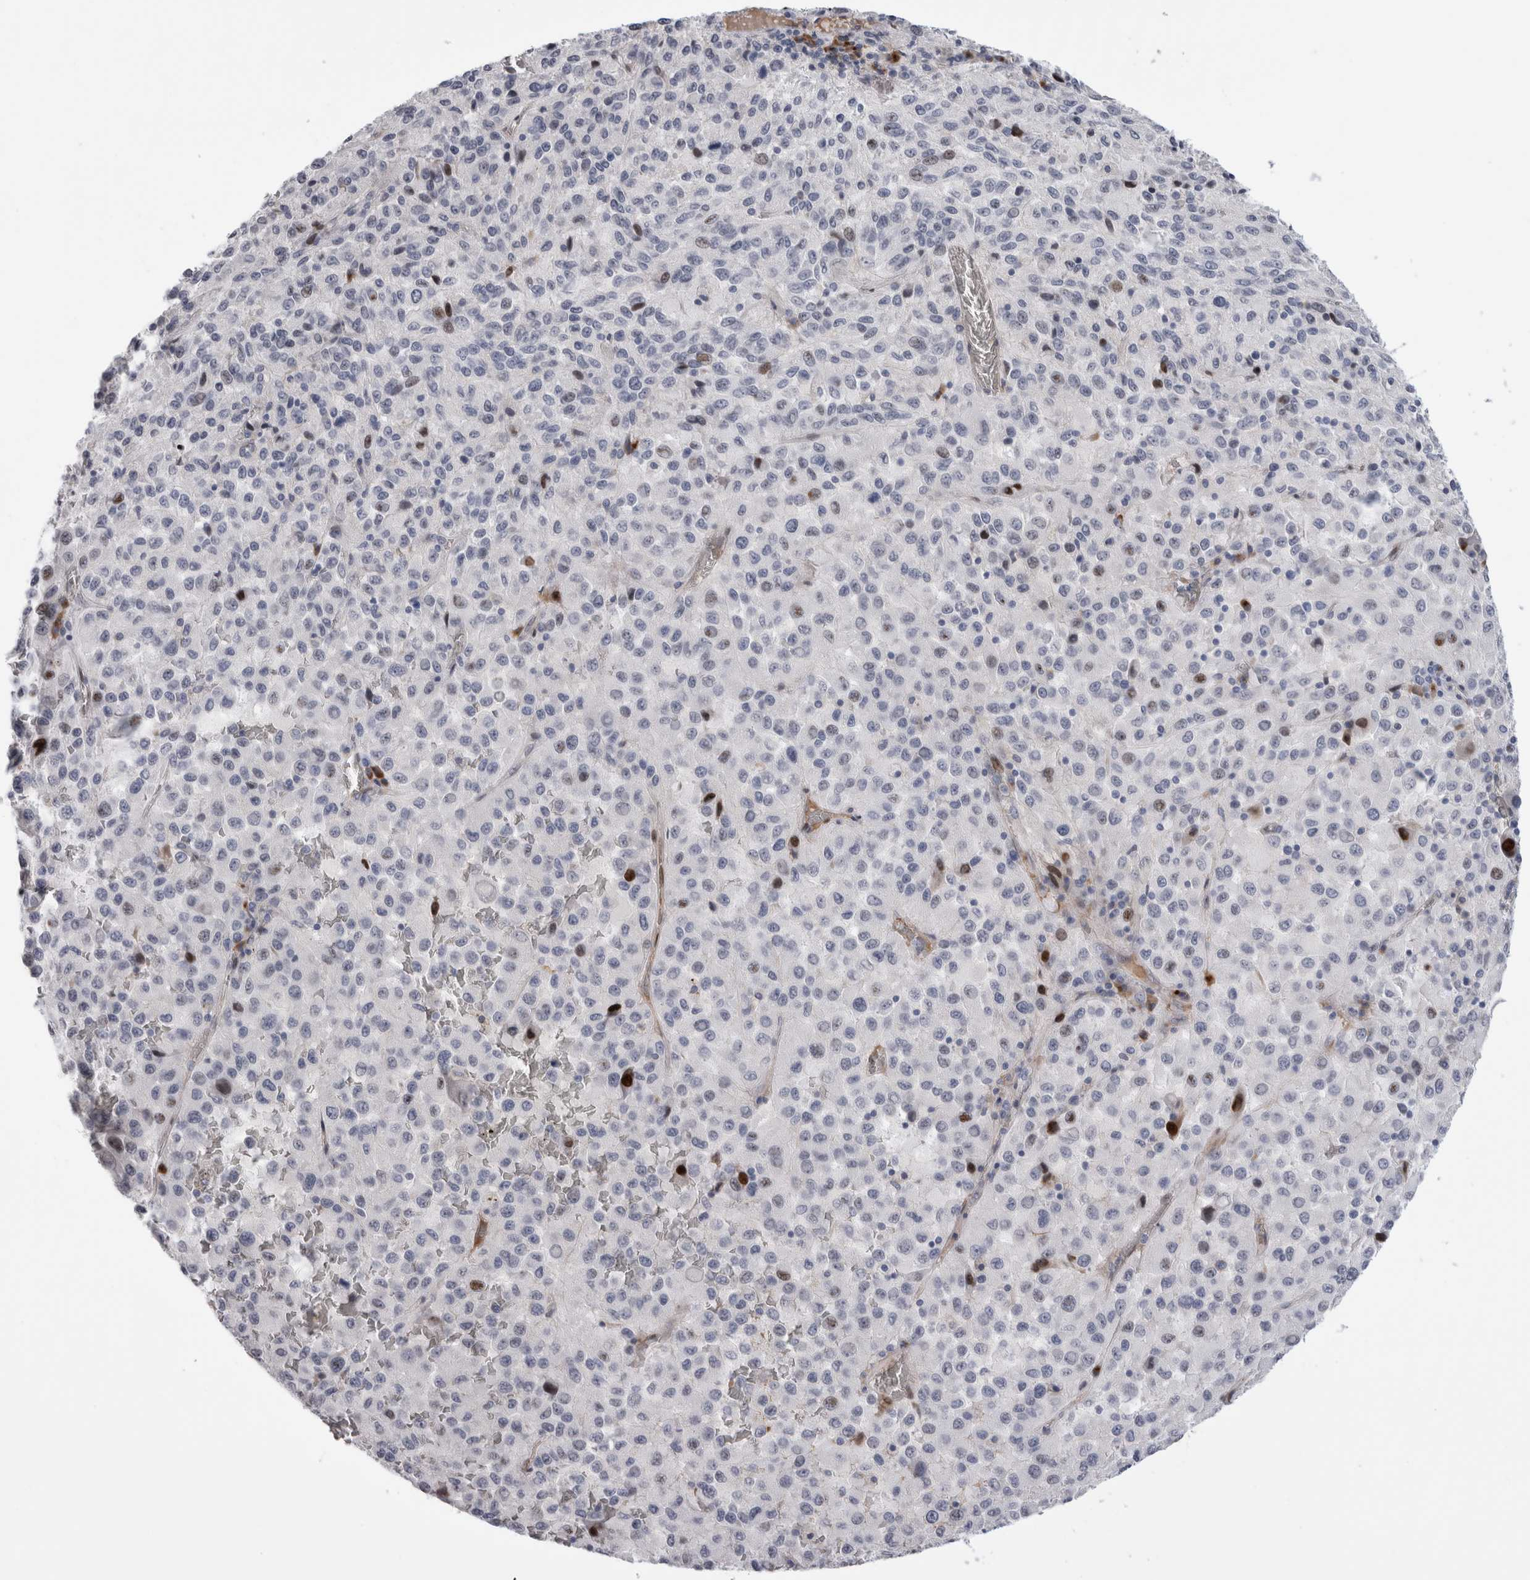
{"staining": {"intensity": "strong", "quantity": "<25%", "location": "nuclear"}, "tissue": "melanoma", "cell_type": "Tumor cells", "image_type": "cancer", "snomed": [{"axis": "morphology", "description": "Malignant melanoma, Metastatic site"}, {"axis": "topography", "description": "Lung"}], "caption": "Protein staining exhibits strong nuclear expression in approximately <25% of tumor cells in malignant melanoma (metastatic site).", "gene": "DMTN", "patient": {"sex": "male", "age": 64}}